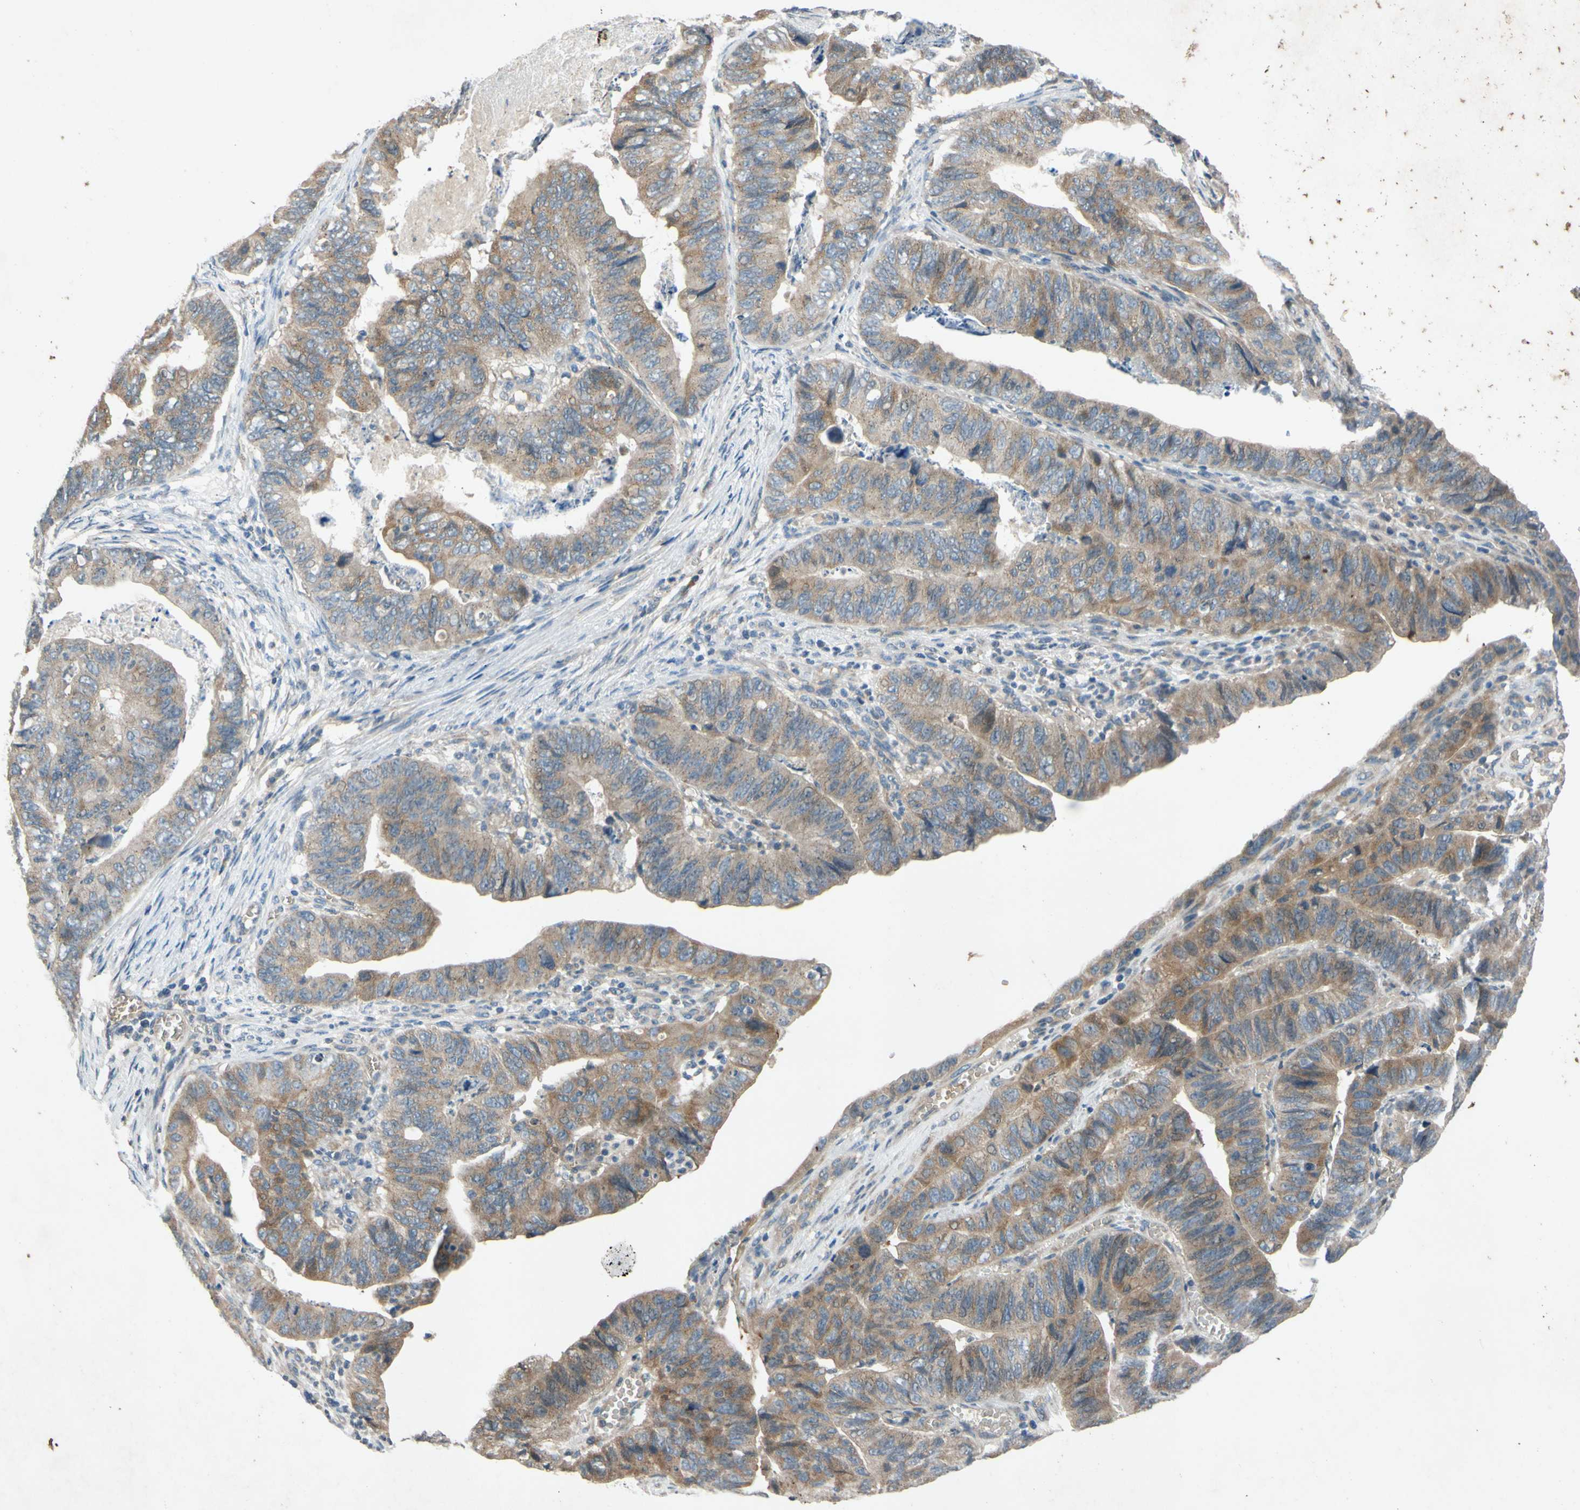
{"staining": {"intensity": "weak", "quantity": ">75%", "location": "cytoplasmic/membranous"}, "tissue": "stomach cancer", "cell_type": "Tumor cells", "image_type": "cancer", "snomed": [{"axis": "morphology", "description": "Adenocarcinoma, NOS"}, {"axis": "topography", "description": "Stomach, lower"}], "caption": "A low amount of weak cytoplasmic/membranous staining is seen in approximately >75% of tumor cells in adenocarcinoma (stomach) tissue. The protein of interest is stained brown, and the nuclei are stained in blue (DAB (3,3'-diaminobenzidine) IHC with brightfield microscopy, high magnification).", "gene": "ADD2", "patient": {"sex": "male", "age": 77}}